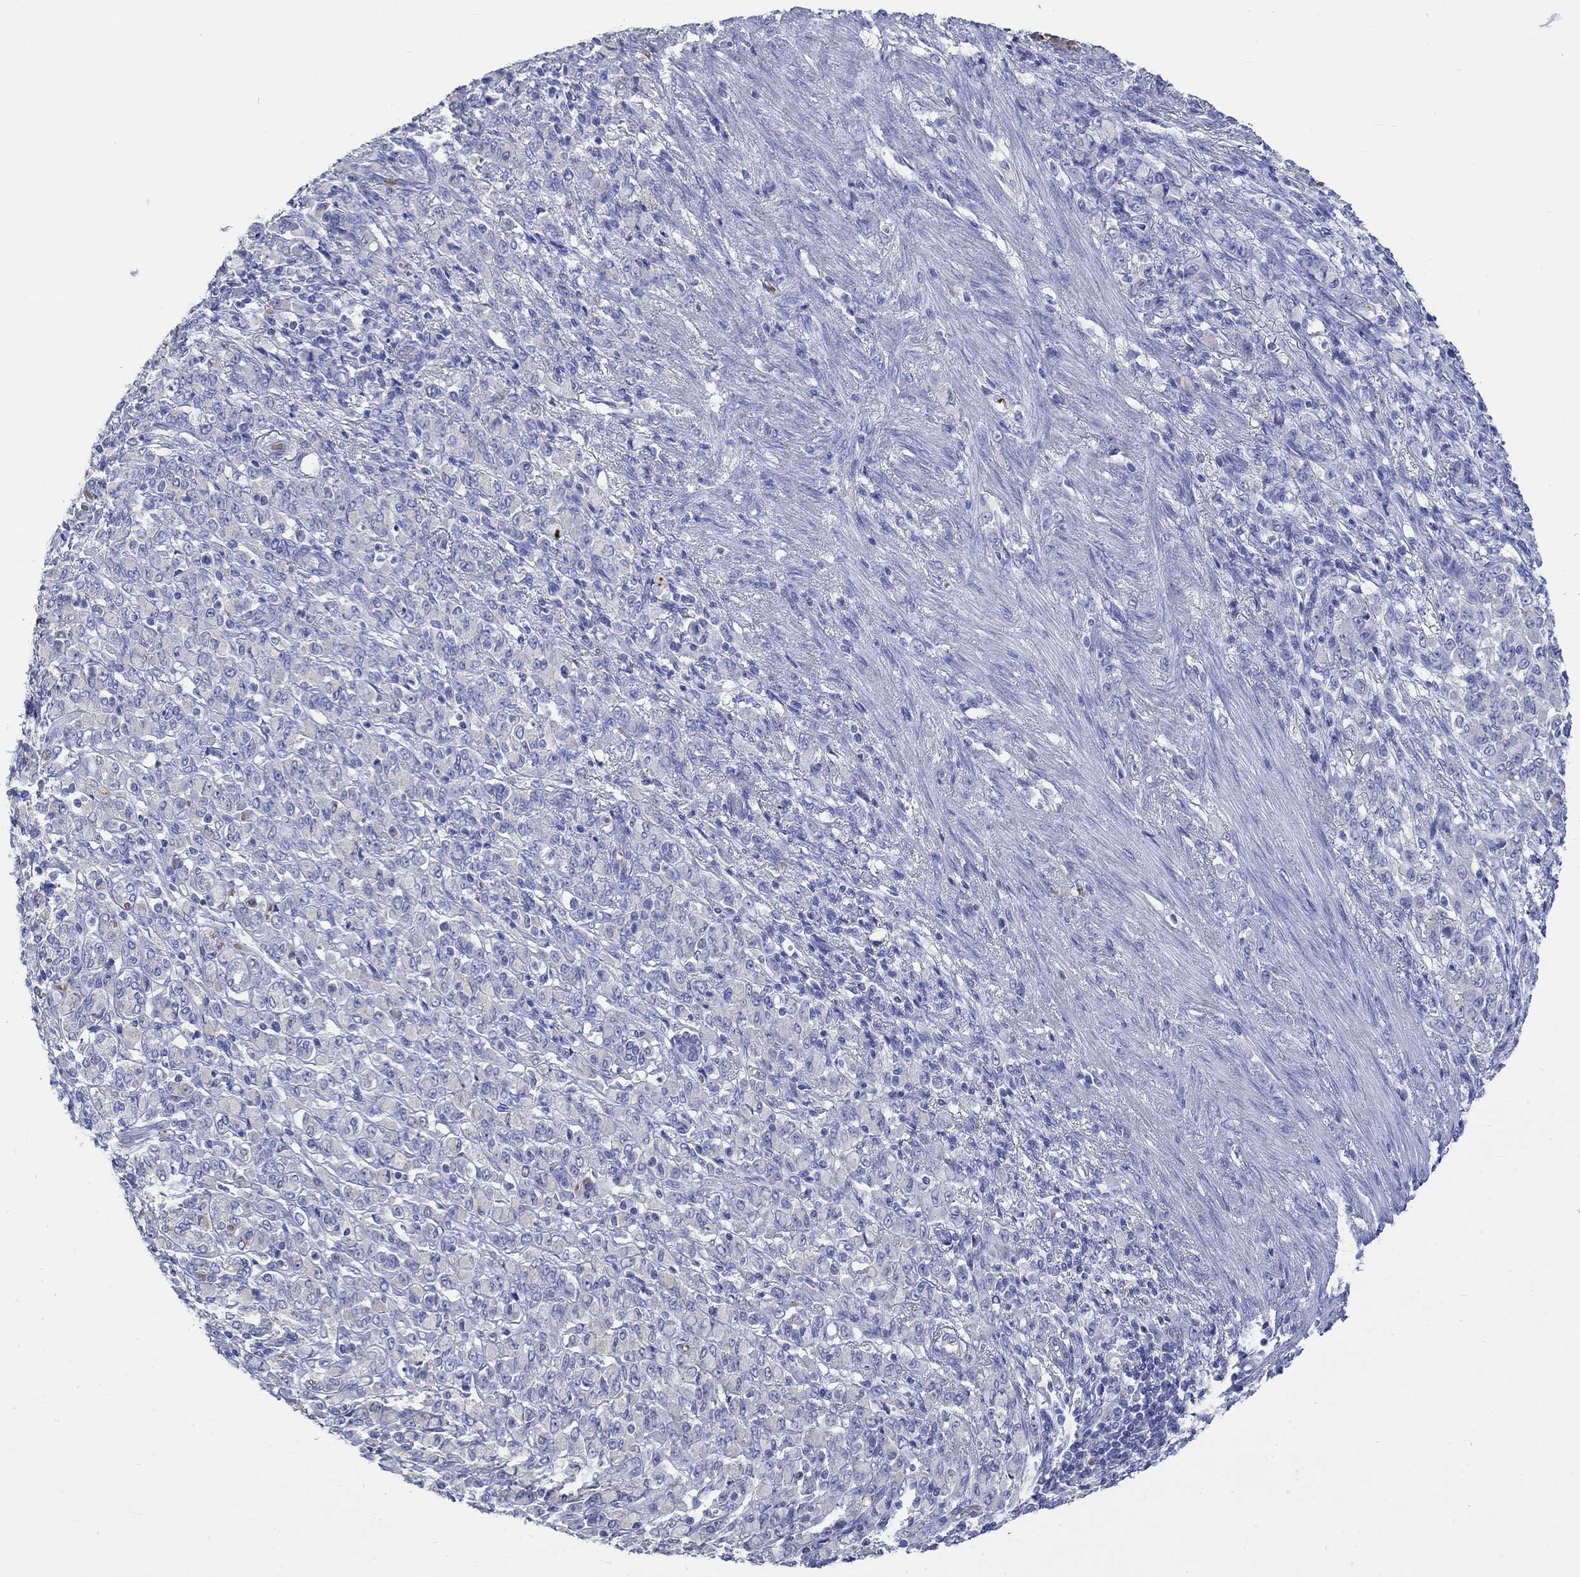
{"staining": {"intensity": "negative", "quantity": "none", "location": "none"}, "tissue": "stomach cancer", "cell_type": "Tumor cells", "image_type": "cancer", "snomed": [{"axis": "morphology", "description": "Normal tissue, NOS"}, {"axis": "morphology", "description": "Adenocarcinoma, NOS"}, {"axis": "topography", "description": "Stomach"}], "caption": "A photomicrograph of stomach adenocarcinoma stained for a protein displays no brown staining in tumor cells.", "gene": "KCNA1", "patient": {"sex": "female", "age": 79}}